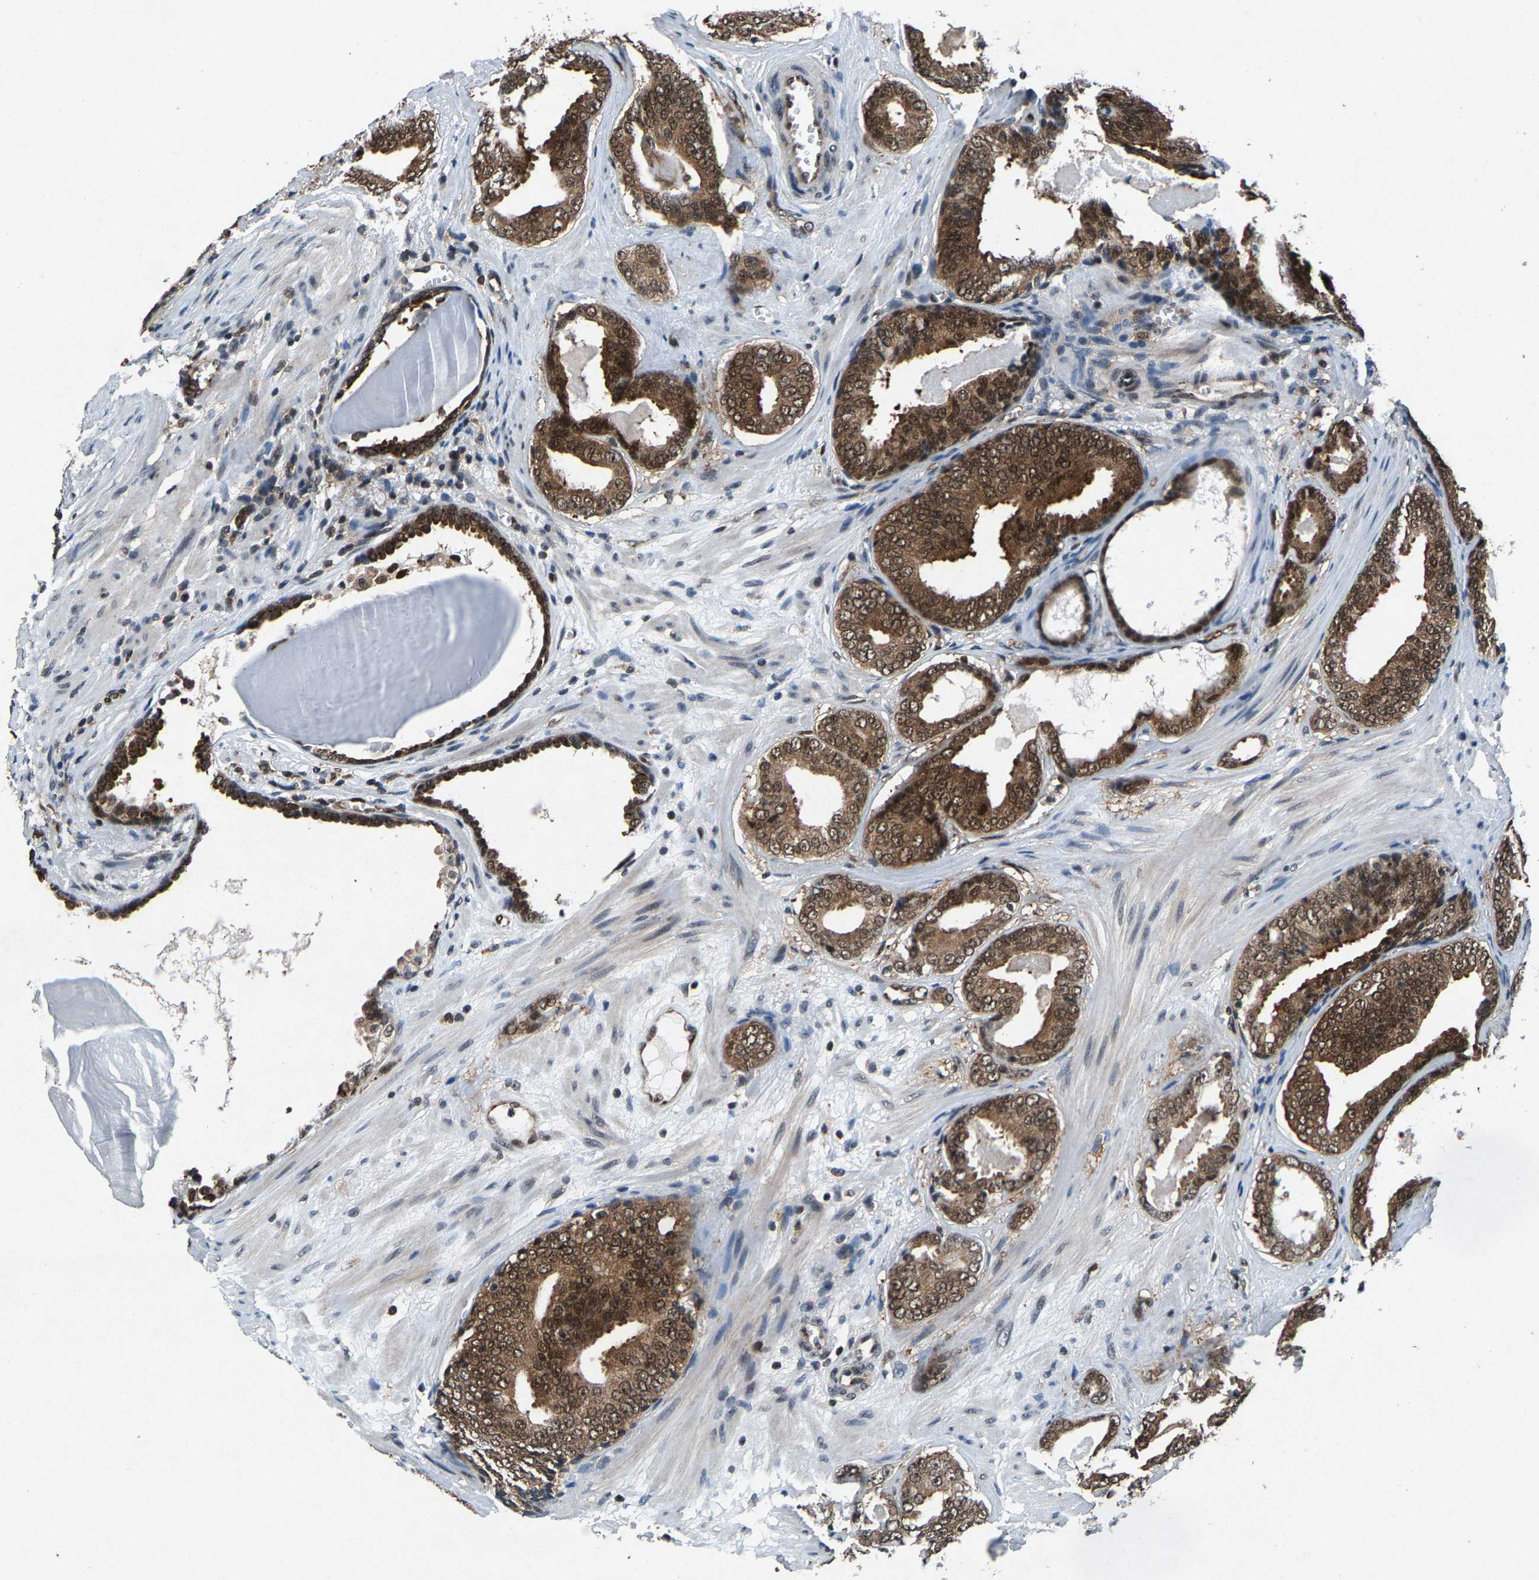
{"staining": {"intensity": "moderate", "quantity": ">75%", "location": "cytoplasmic/membranous,nuclear"}, "tissue": "prostate cancer", "cell_type": "Tumor cells", "image_type": "cancer", "snomed": [{"axis": "morphology", "description": "Adenocarcinoma, Medium grade"}, {"axis": "topography", "description": "Prostate"}], "caption": "Medium-grade adenocarcinoma (prostate) was stained to show a protein in brown. There is medium levels of moderate cytoplasmic/membranous and nuclear expression in approximately >75% of tumor cells.", "gene": "ATXN3", "patient": {"sex": "male", "age": 79}}